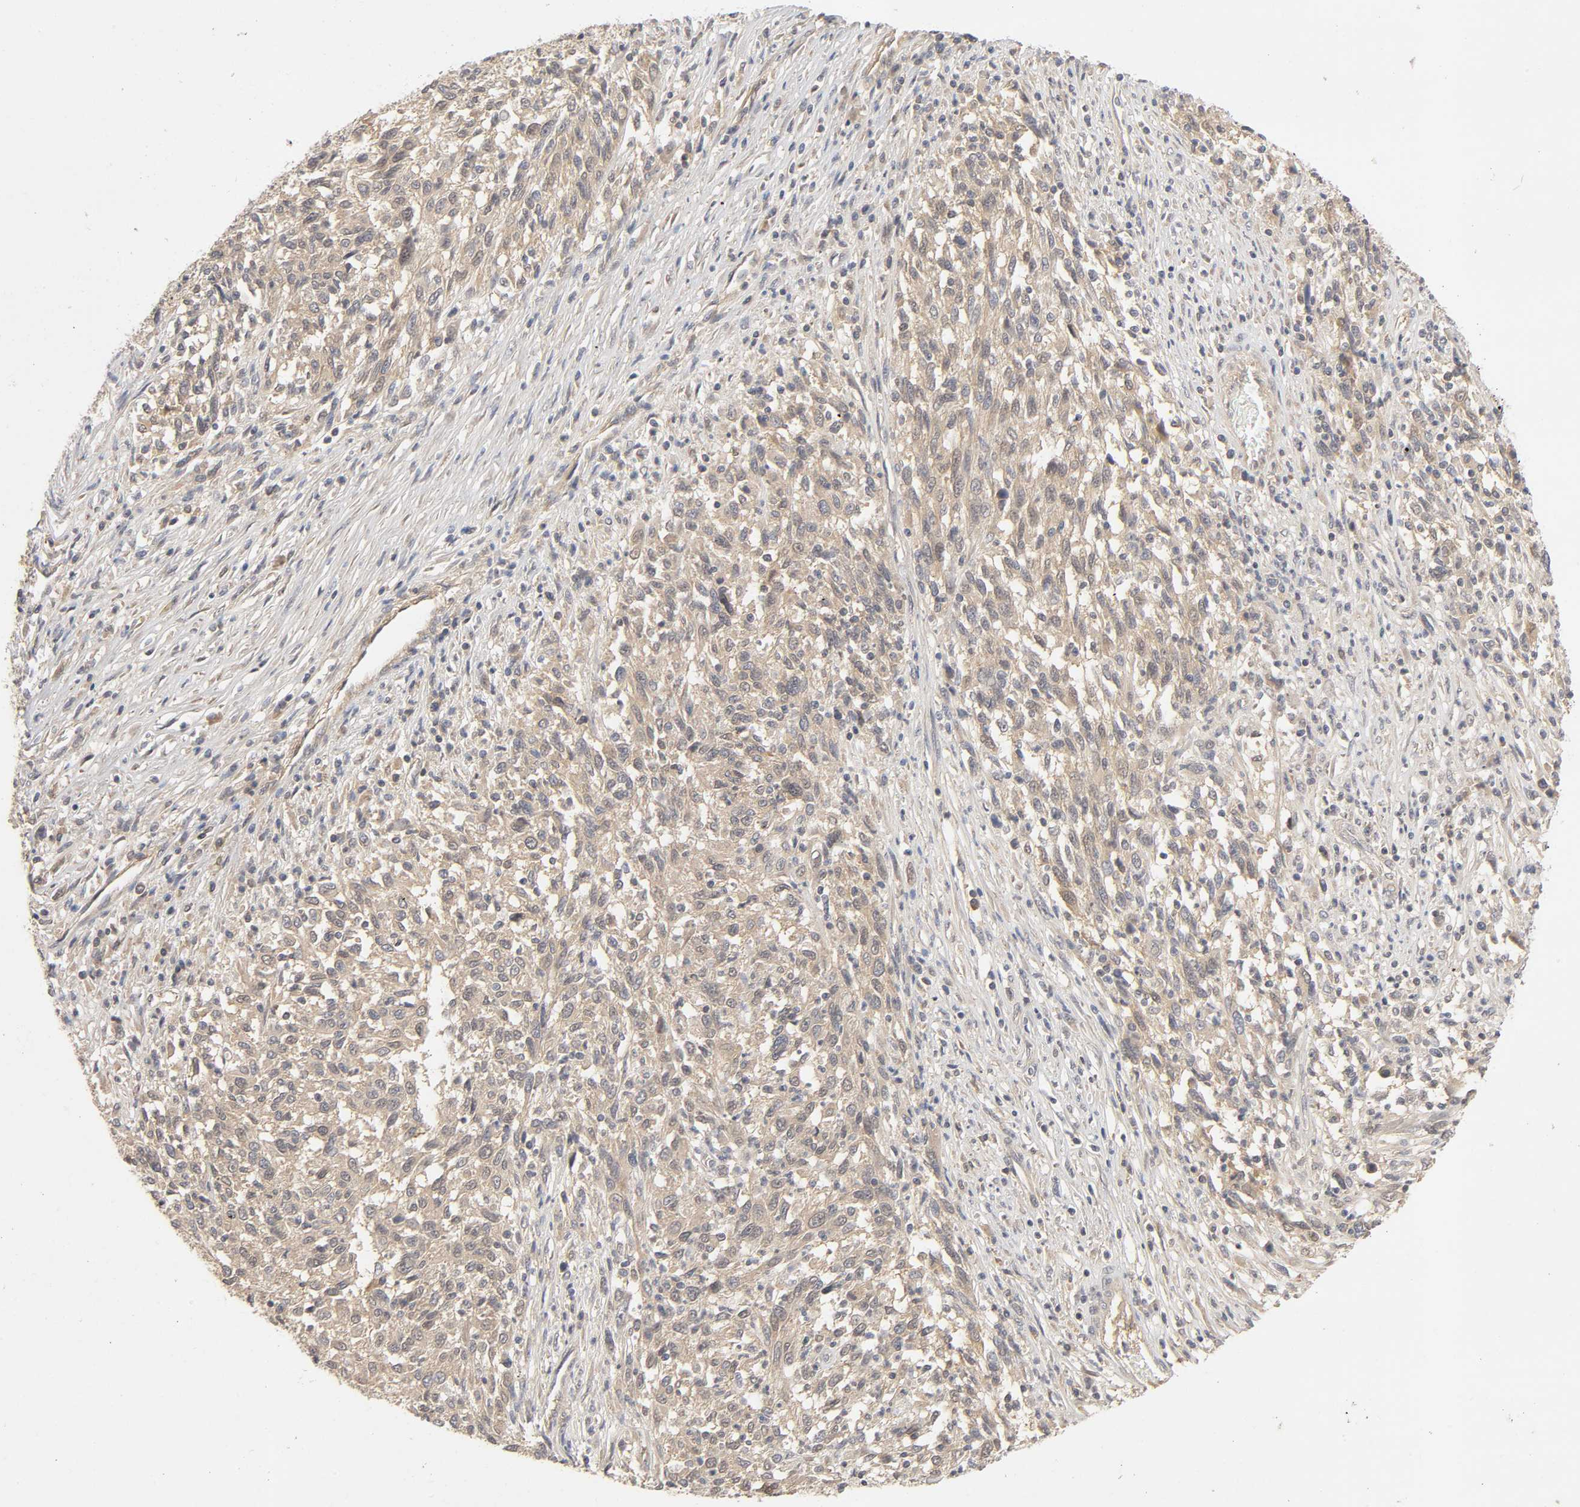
{"staining": {"intensity": "moderate", "quantity": ">75%", "location": "cytoplasmic/membranous"}, "tissue": "melanoma", "cell_type": "Tumor cells", "image_type": "cancer", "snomed": [{"axis": "morphology", "description": "Malignant melanoma, Metastatic site"}, {"axis": "topography", "description": "Lymph node"}], "caption": "Protein analysis of malignant melanoma (metastatic site) tissue displays moderate cytoplasmic/membranous expression in about >75% of tumor cells.", "gene": "CPB2", "patient": {"sex": "male", "age": 61}}